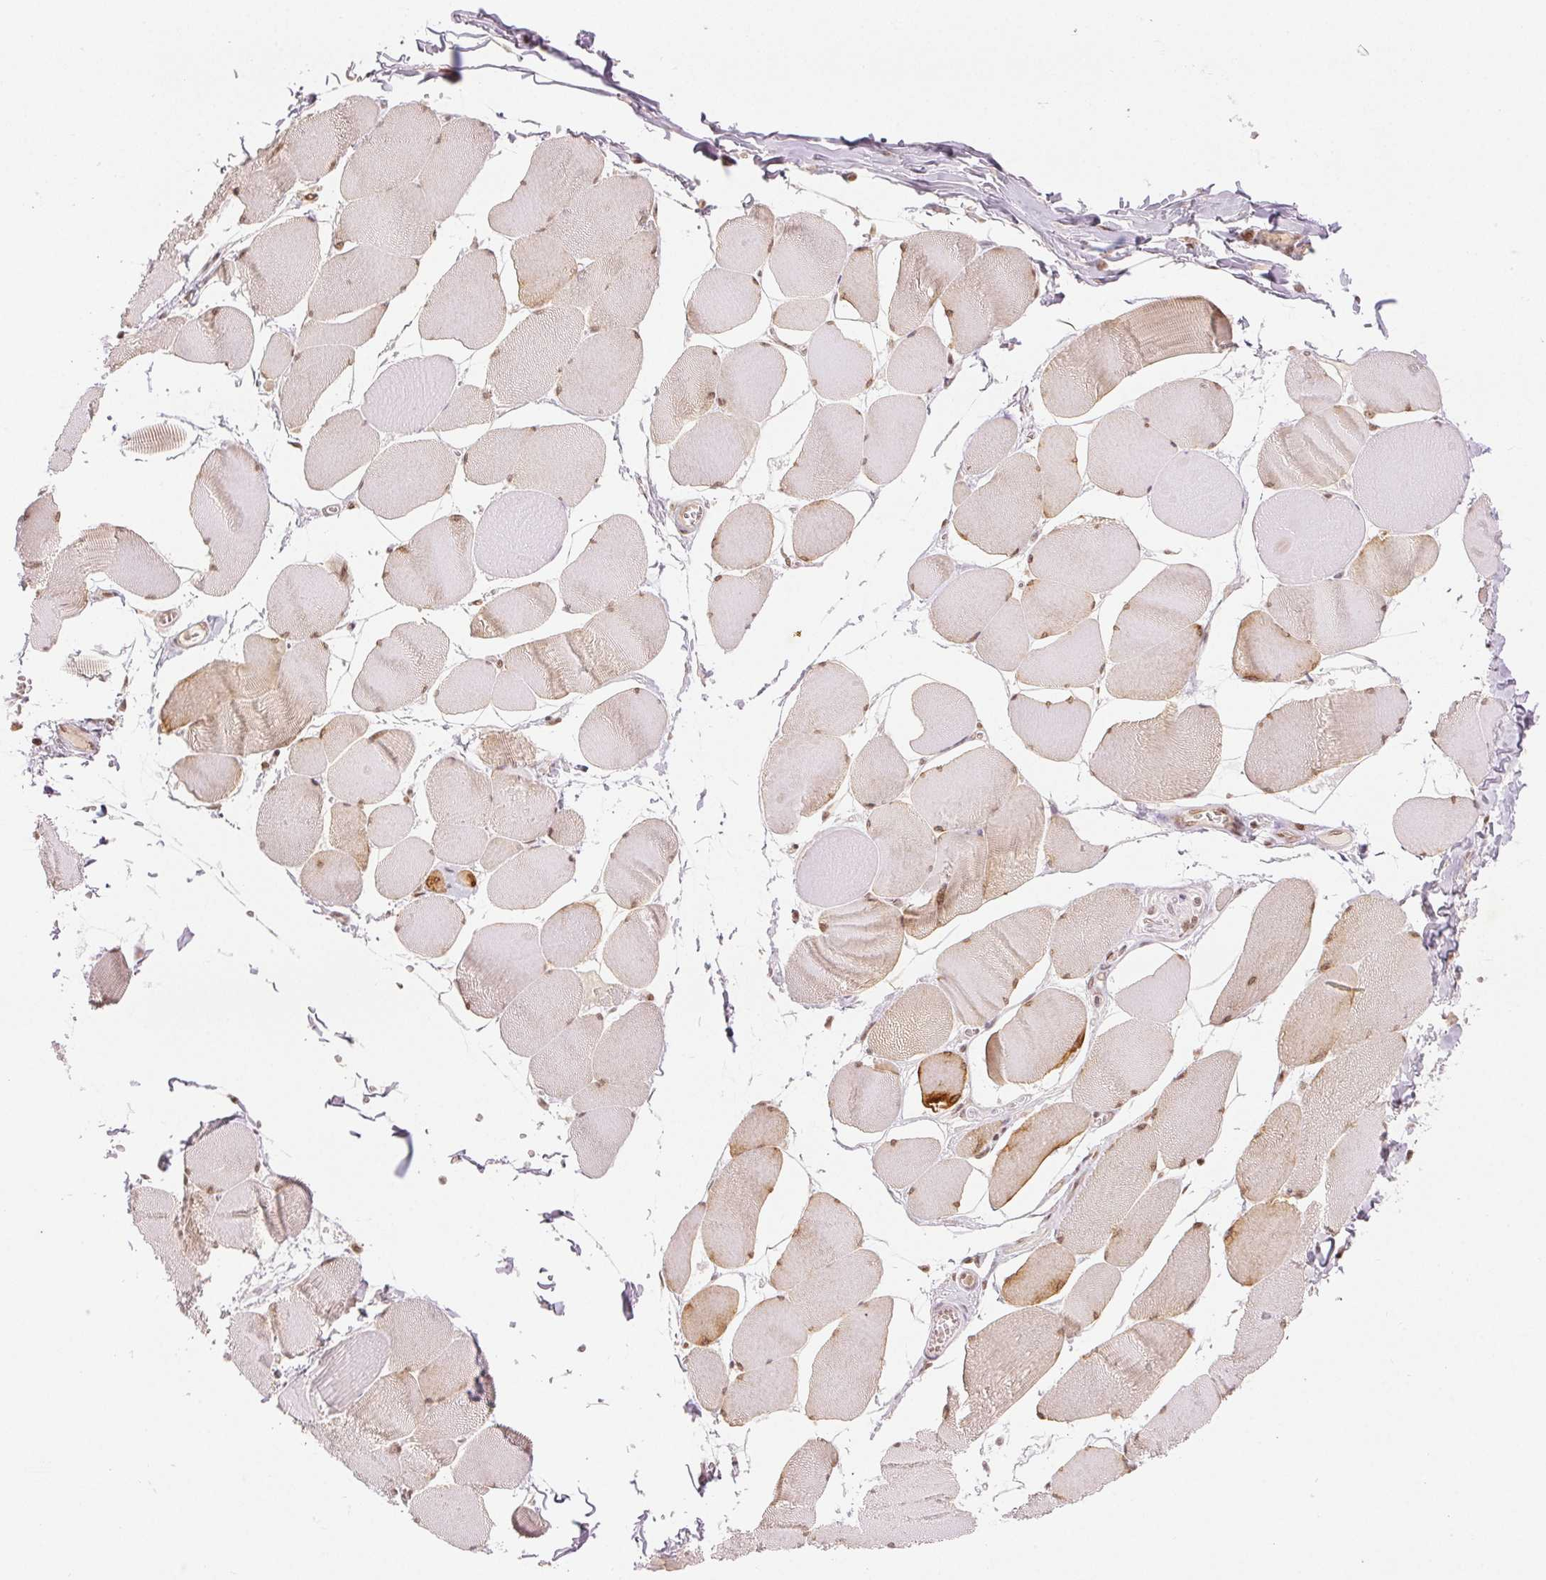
{"staining": {"intensity": "moderate", "quantity": ">75%", "location": "nuclear"}, "tissue": "skeletal muscle", "cell_type": "Myocytes", "image_type": "normal", "snomed": [{"axis": "morphology", "description": "Normal tissue, NOS"}, {"axis": "topography", "description": "Skeletal muscle"}], "caption": "The immunohistochemical stain labels moderate nuclear expression in myocytes of normal skeletal muscle.", "gene": "DEK", "patient": {"sex": "female", "age": 75}}